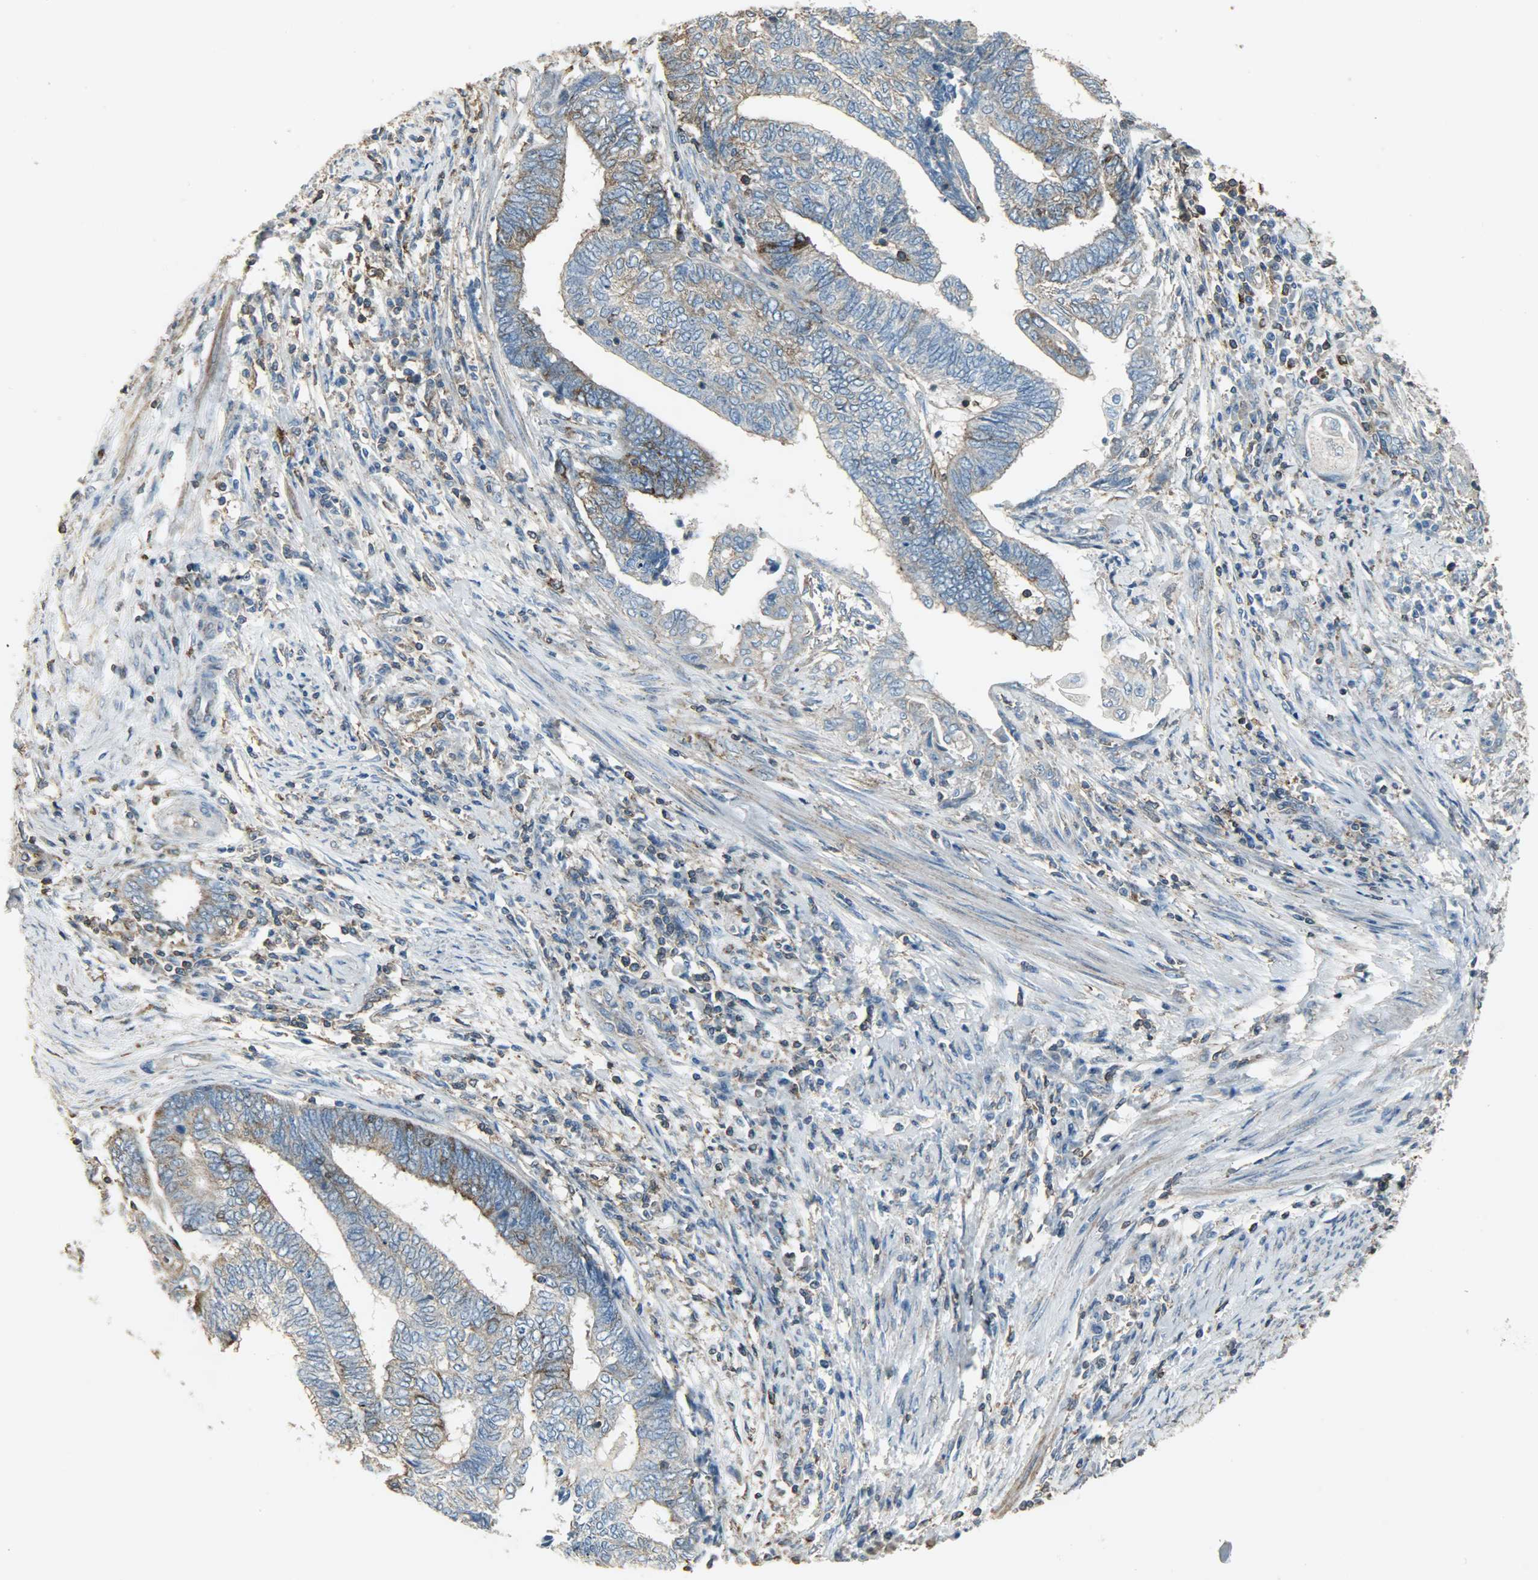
{"staining": {"intensity": "weak", "quantity": ">75%", "location": "cytoplasmic/membranous"}, "tissue": "endometrial cancer", "cell_type": "Tumor cells", "image_type": "cancer", "snomed": [{"axis": "morphology", "description": "Adenocarcinoma, NOS"}, {"axis": "topography", "description": "Uterus"}, {"axis": "topography", "description": "Endometrium"}], "caption": "Endometrial cancer (adenocarcinoma) tissue reveals weak cytoplasmic/membranous staining in approximately >75% of tumor cells The staining was performed using DAB (3,3'-diaminobenzidine) to visualize the protein expression in brown, while the nuclei were stained in blue with hematoxylin (Magnification: 20x).", "gene": "DNAJA4", "patient": {"sex": "female", "age": 70}}